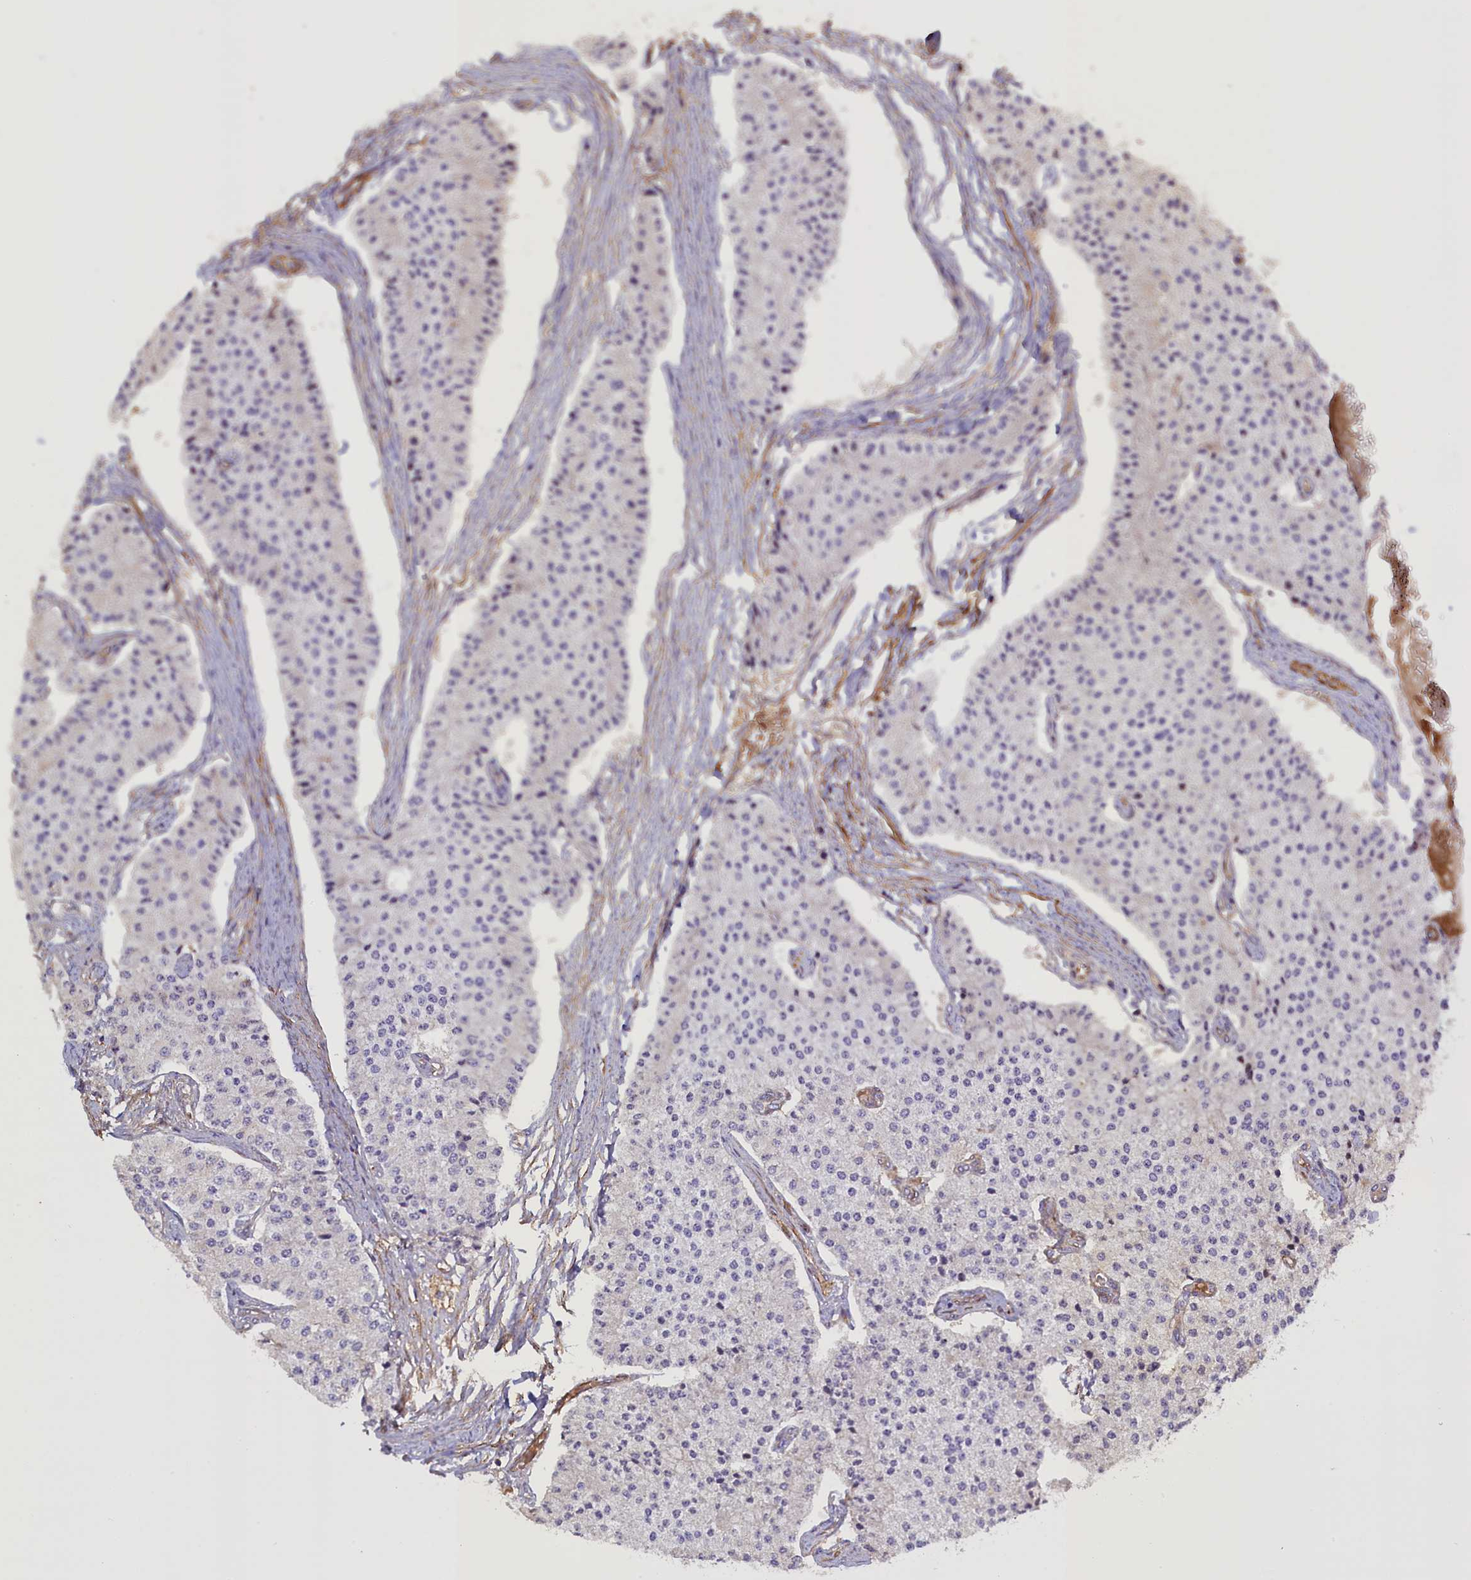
{"staining": {"intensity": "negative", "quantity": "none", "location": "none"}, "tissue": "carcinoid", "cell_type": "Tumor cells", "image_type": "cancer", "snomed": [{"axis": "morphology", "description": "Carcinoid, malignant, NOS"}, {"axis": "topography", "description": "Colon"}], "caption": "This is a histopathology image of IHC staining of carcinoid, which shows no staining in tumor cells. (Immunohistochemistry (ihc), brightfield microscopy, high magnification).", "gene": "FUZ", "patient": {"sex": "female", "age": 52}}